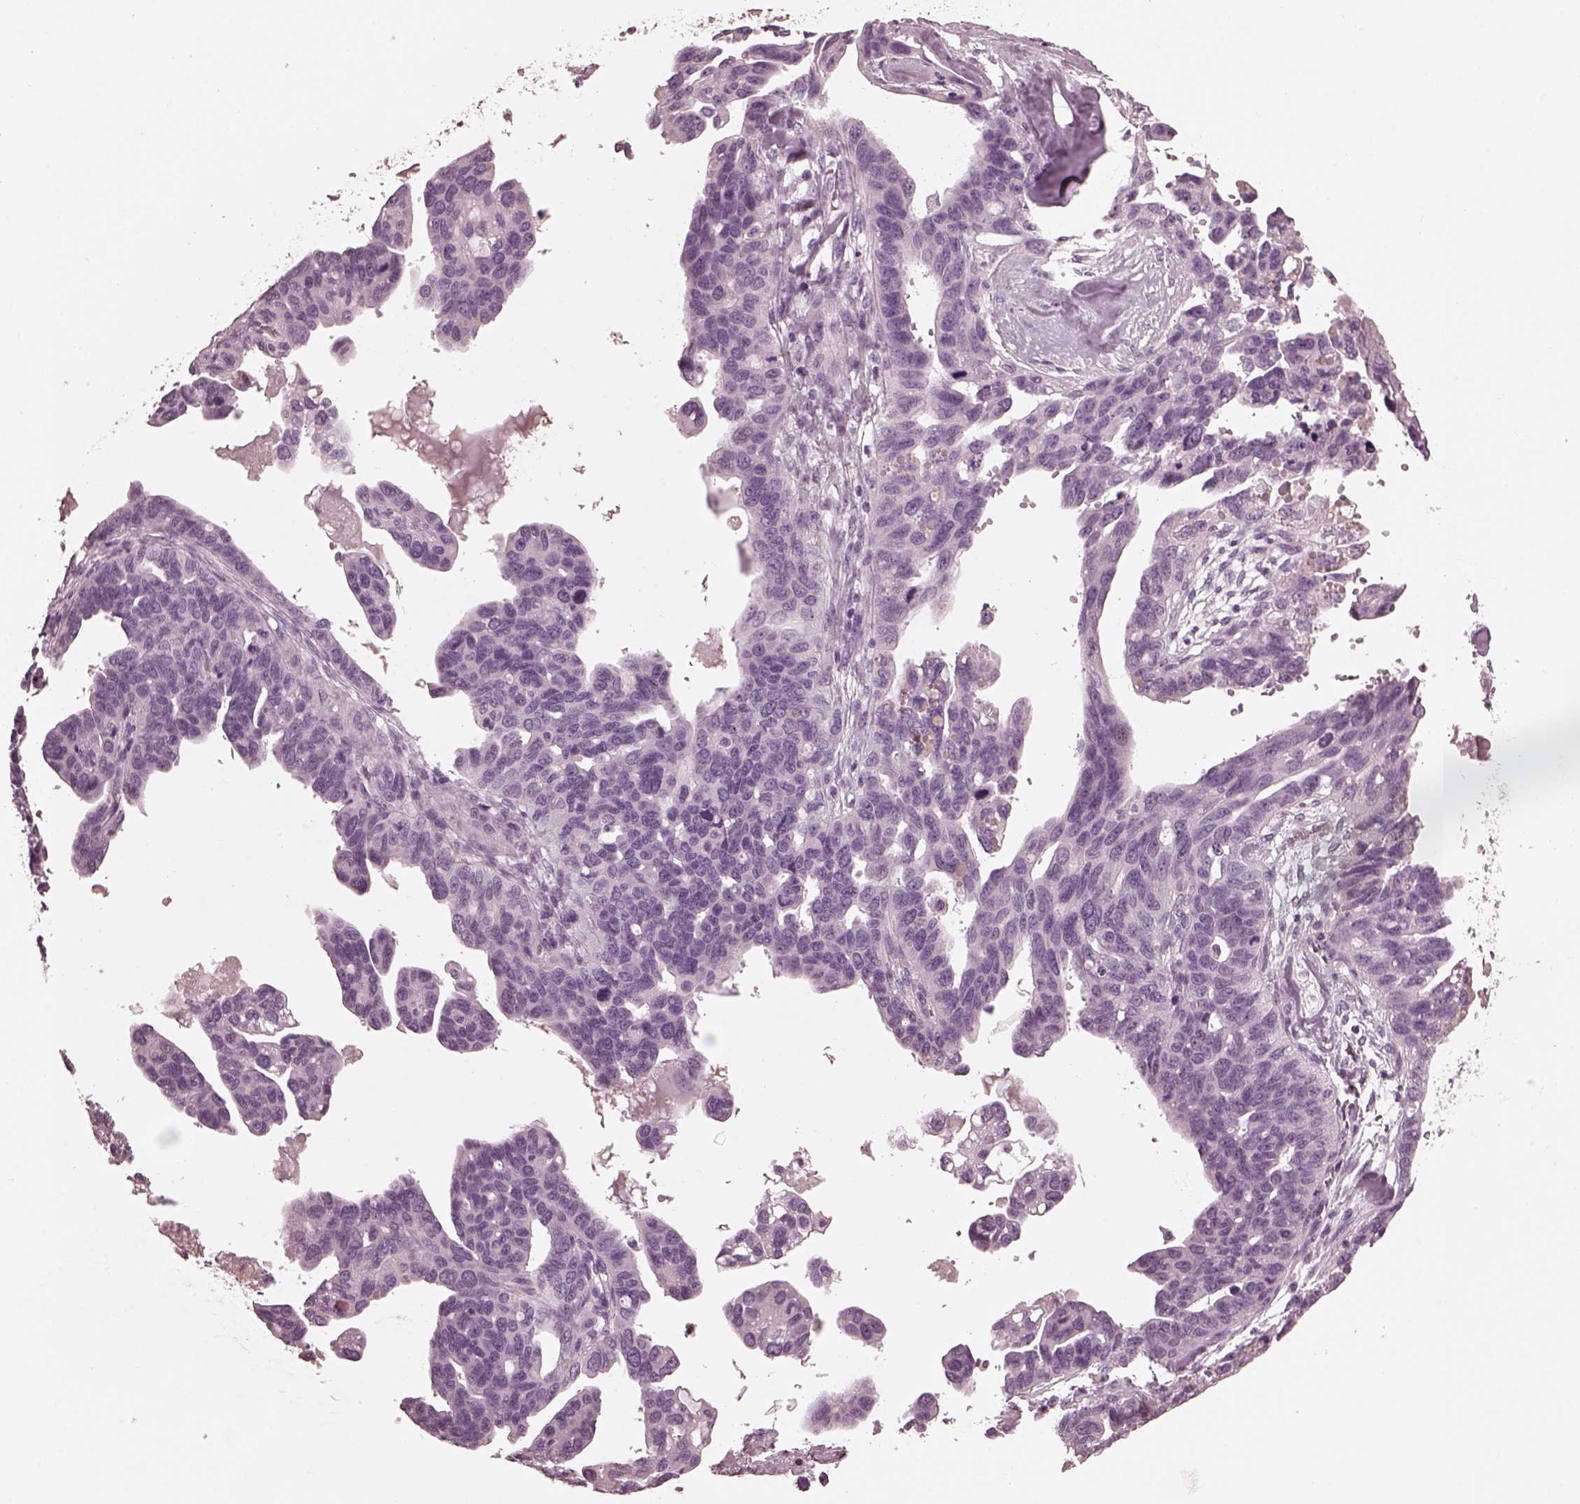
{"staining": {"intensity": "negative", "quantity": "none", "location": "none"}, "tissue": "ovarian cancer", "cell_type": "Tumor cells", "image_type": "cancer", "snomed": [{"axis": "morphology", "description": "Cystadenocarcinoma, serous, NOS"}, {"axis": "topography", "description": "Ovary"}], "caption": "Immunohistochemistry (IHC) photomicrograph of neoplastic tissue: ovarian cancer (serous cystadenocarcinoma) stained with DAB (3,3'-diaminobenzidine) reveals no significant protein staining in tumor cells.", "gene": "CGA", "patient": {"sex": "female", "age": 69}}